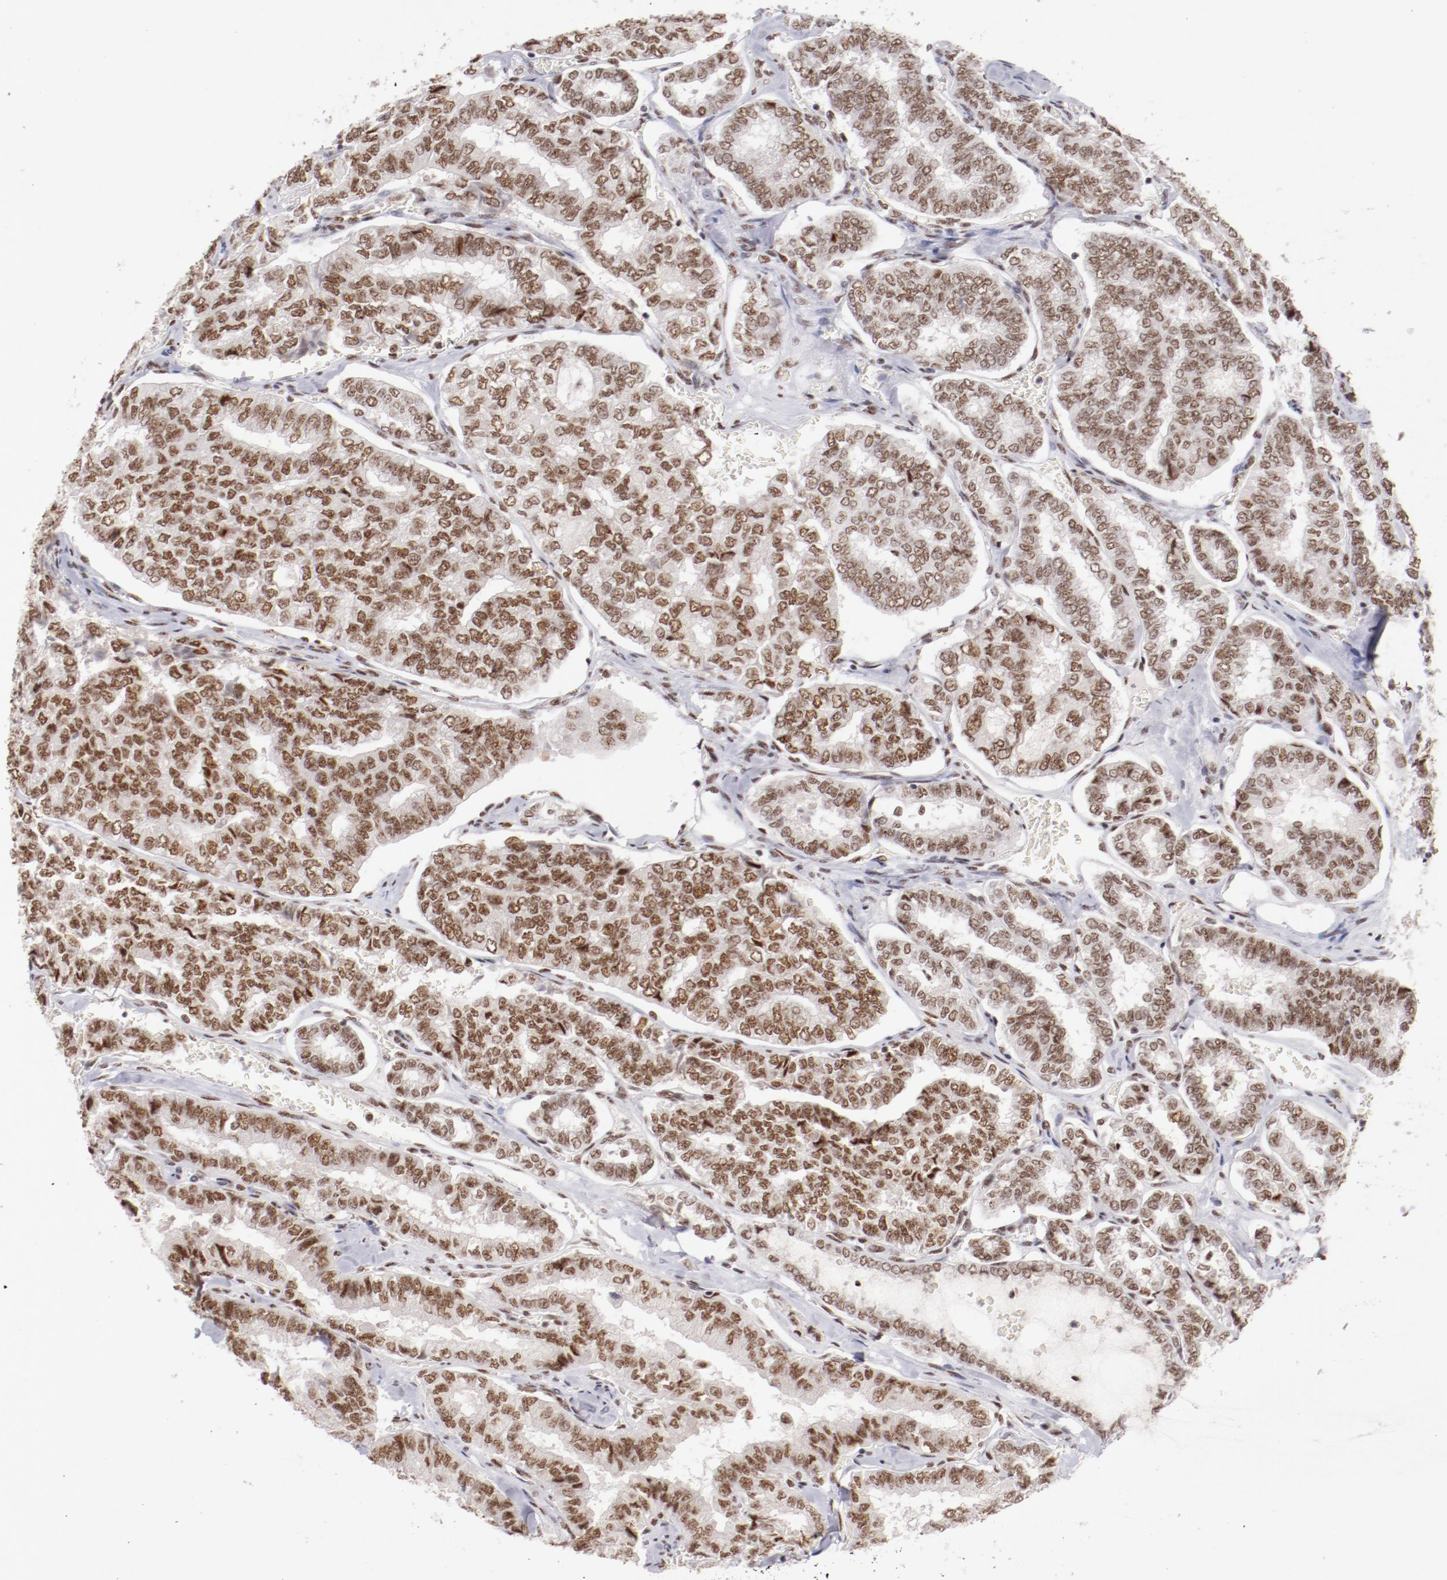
{"staining": {"intensity": "moderate", "quantity": ">75%", "location": "nuclear"}, "tissue": "thyroid cancer", "cell_type": "Tumor cells", "image_type": "cancer", "snomed": [{"axis": "morphology", "description": "Papillary adenocarcinoma, NOS"}, {"axis": "topography", "description": "Thyroid gland"}], "caption": "Protein staining demonstrates moderate nuclear staining in approximately >75% of tumor cells in thyroid papillary adenocarcinoma.", "gene": "TFAP4", "patient": {"sex": "female", "age": 35}}